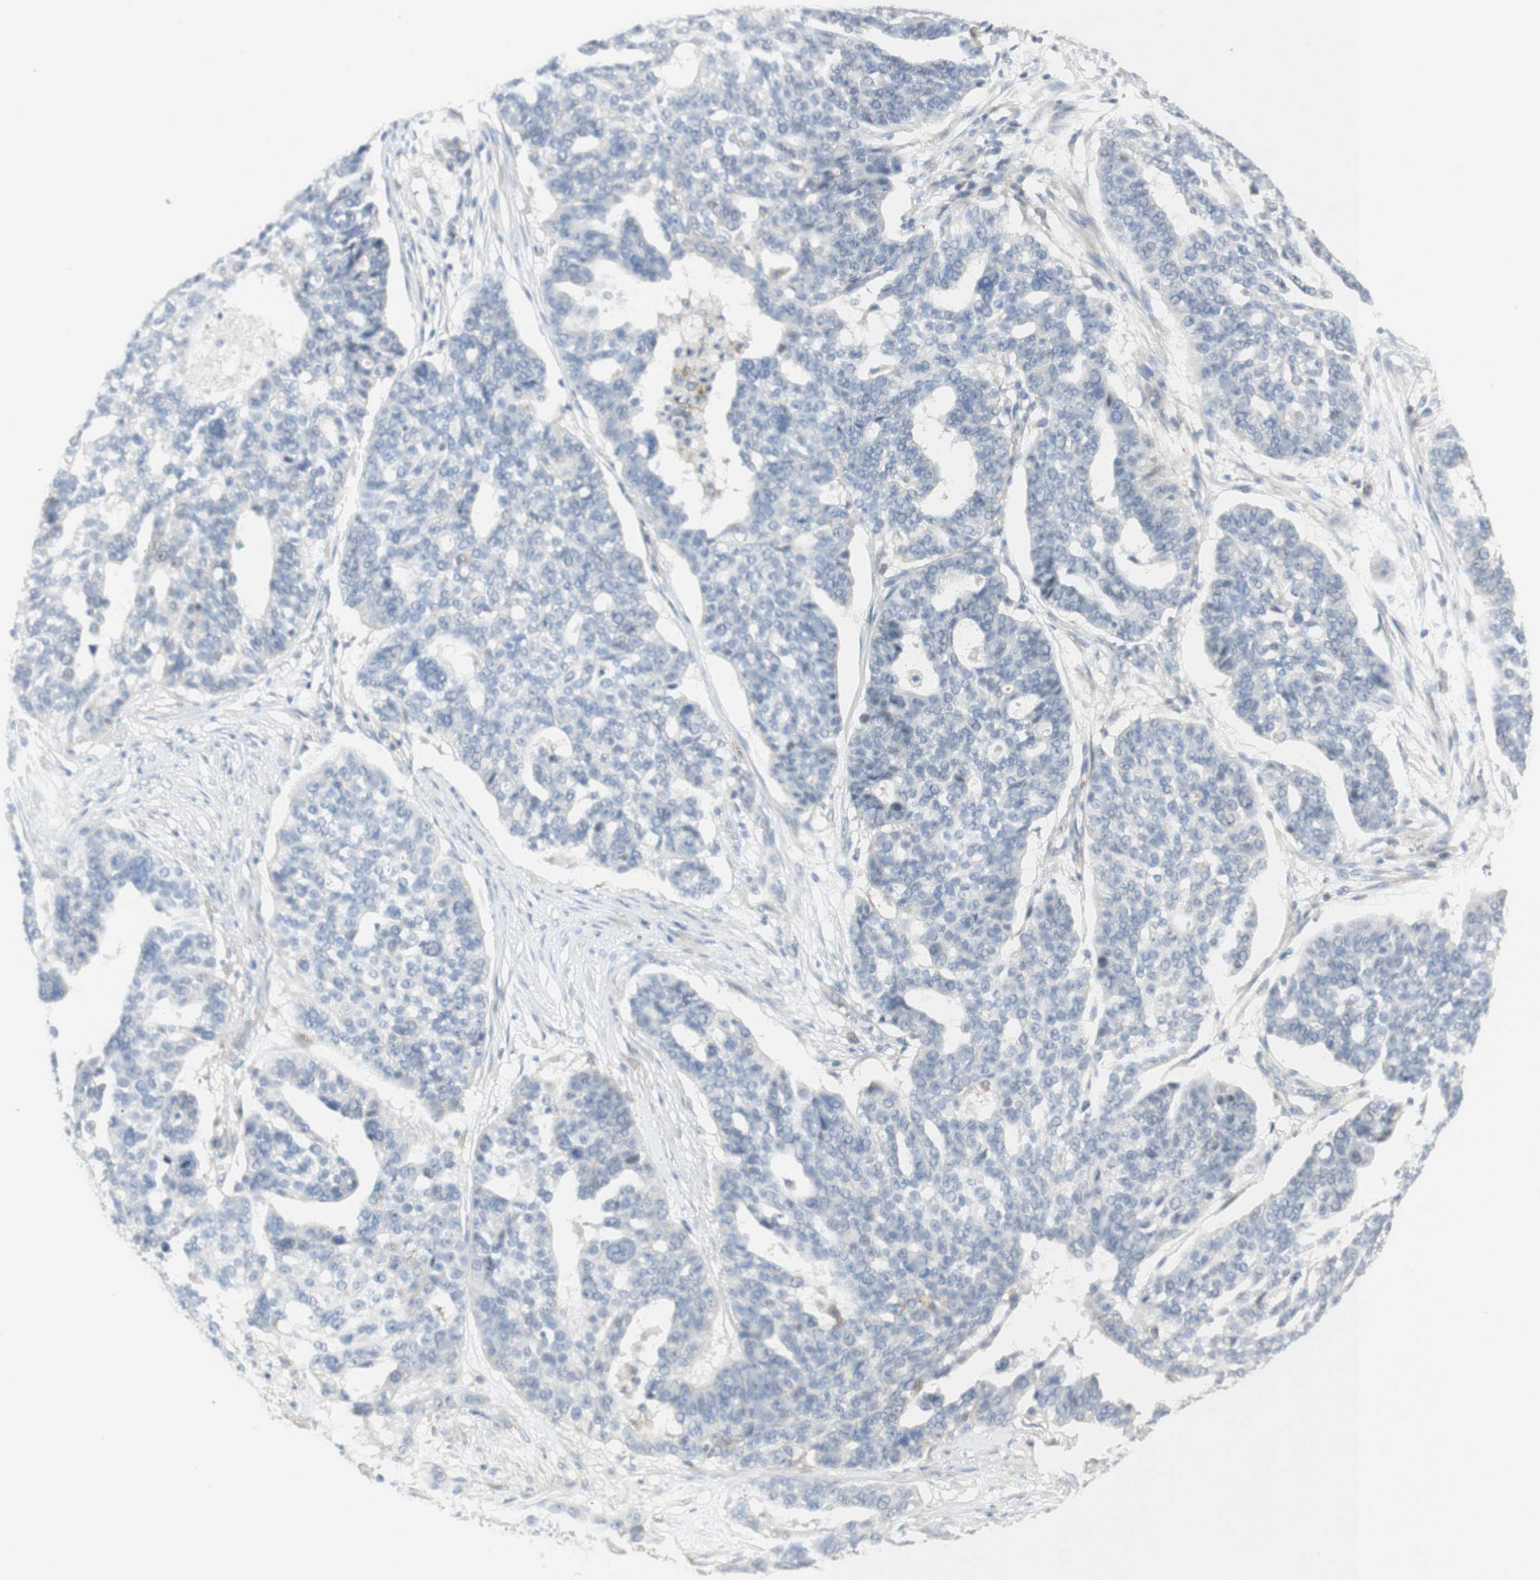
{"staining": {"intensity": "negative", "quantity": "none", "location": "none"}, "tissue": "ovarian cancer", "cell_type": "Tumor cells", "image_type": "cancer", "snomed": [{"axis": "morphology", "description": "Cystadenocarcinoma, serous, NOS"}, {"axis": "topography", "description": "Ovary"}], "caption": "Ovarian cancer was stained to show a protein in brown. There is no significant staining in tumor cells.", "gene": "MANEA", "patient": {"sex": "female", "age": 59}}